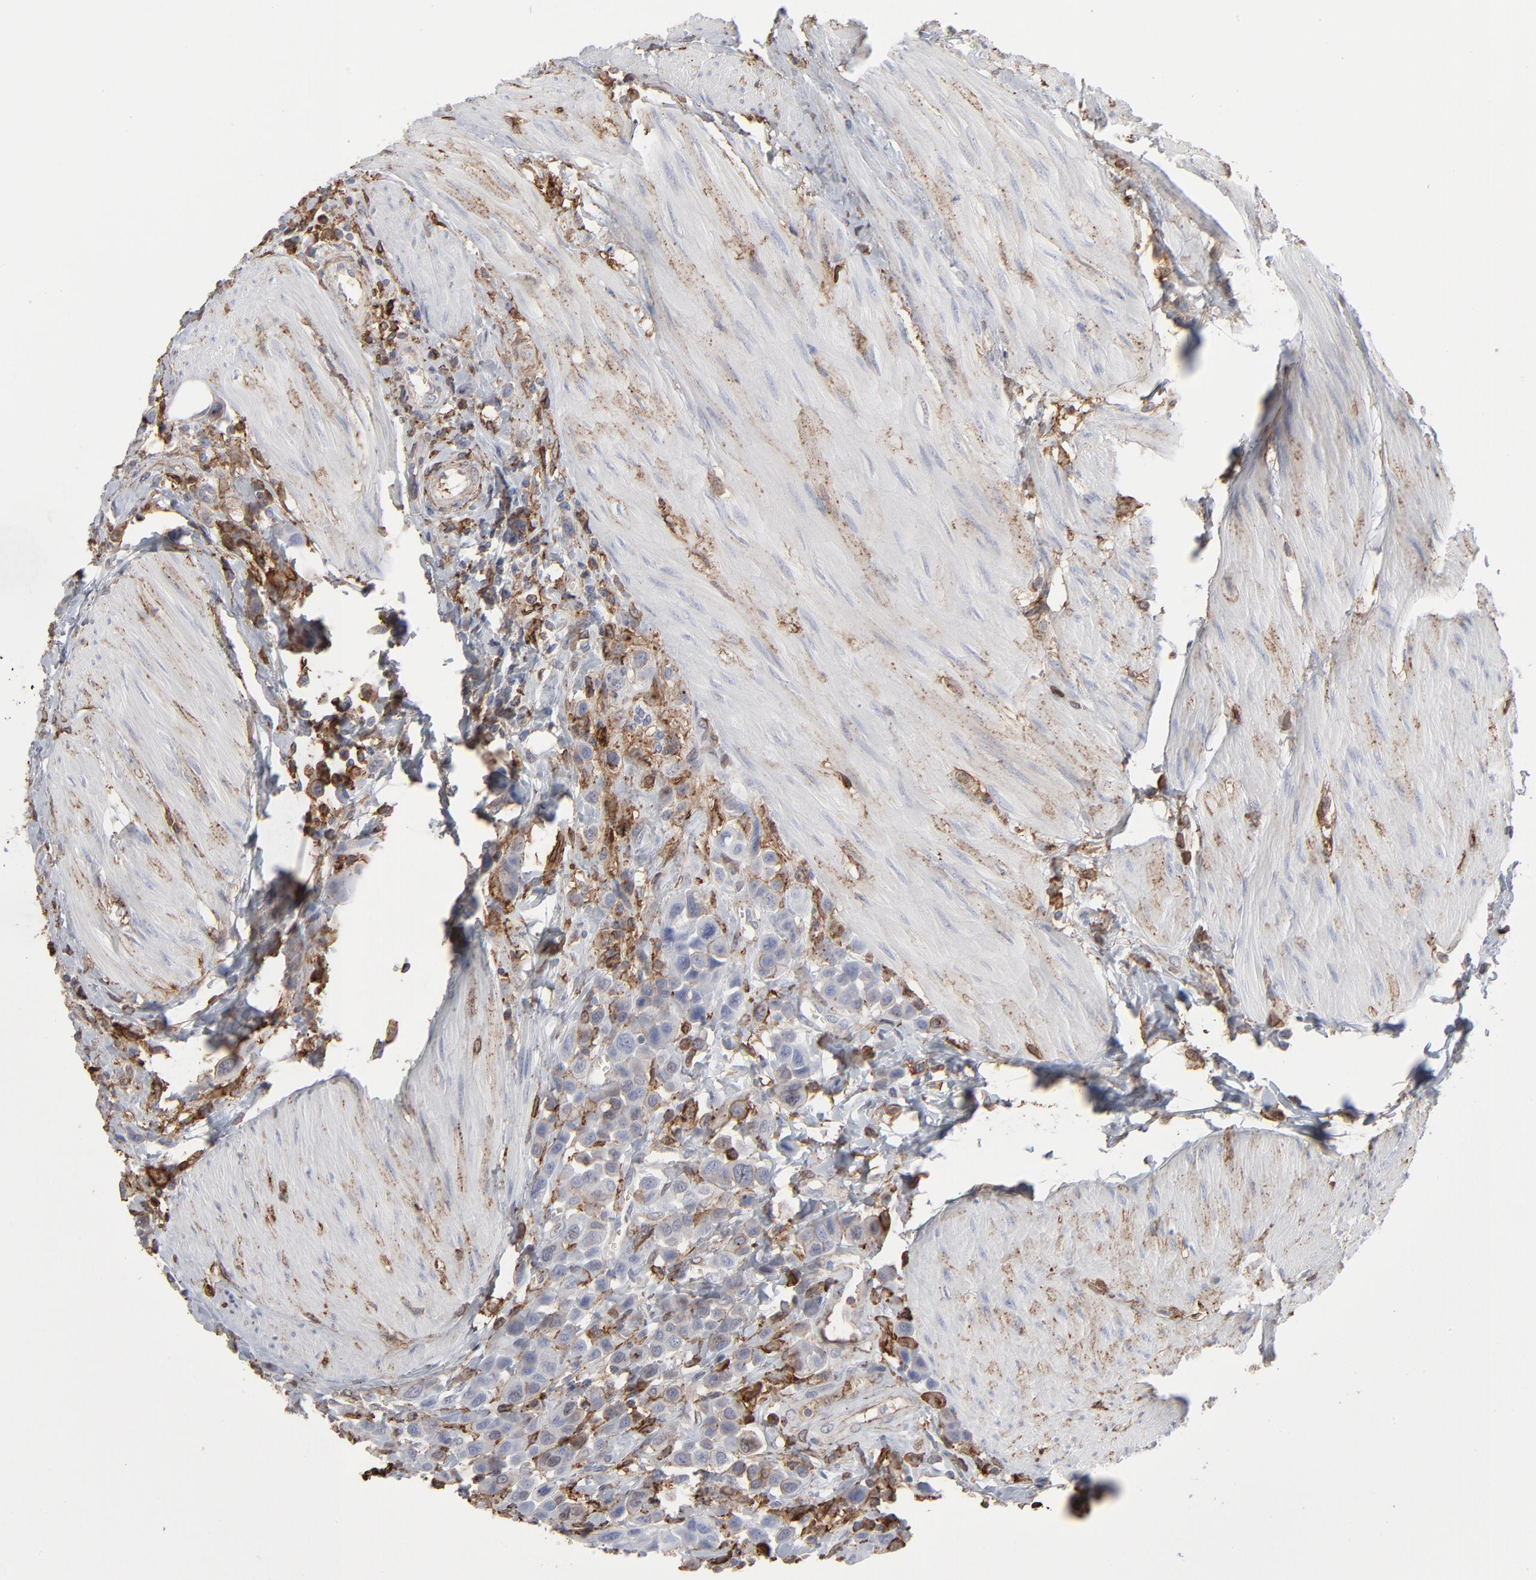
{"staining": {"intensity": "moderate", "quantity": "<25%", "location": "cytoplasmic/membranous"}, "tissue": "urothelial cancer", "cell_type": "Tumor cells", "image_type": "cancer", "snomed": [{"axis": "morphology", "description": "Urothelial carcinoma, High grade"}, {"axis": "topography", "description": "Urinary bladder"}], "caption": "The image displays staining of high-grade urothelial carcinoma, revealing moderate cytoplasmic/membranous protein expression (brown color) within tumor cells.", "gene": "ANXA5", "patient": {"sex": "male", "age": 50}}